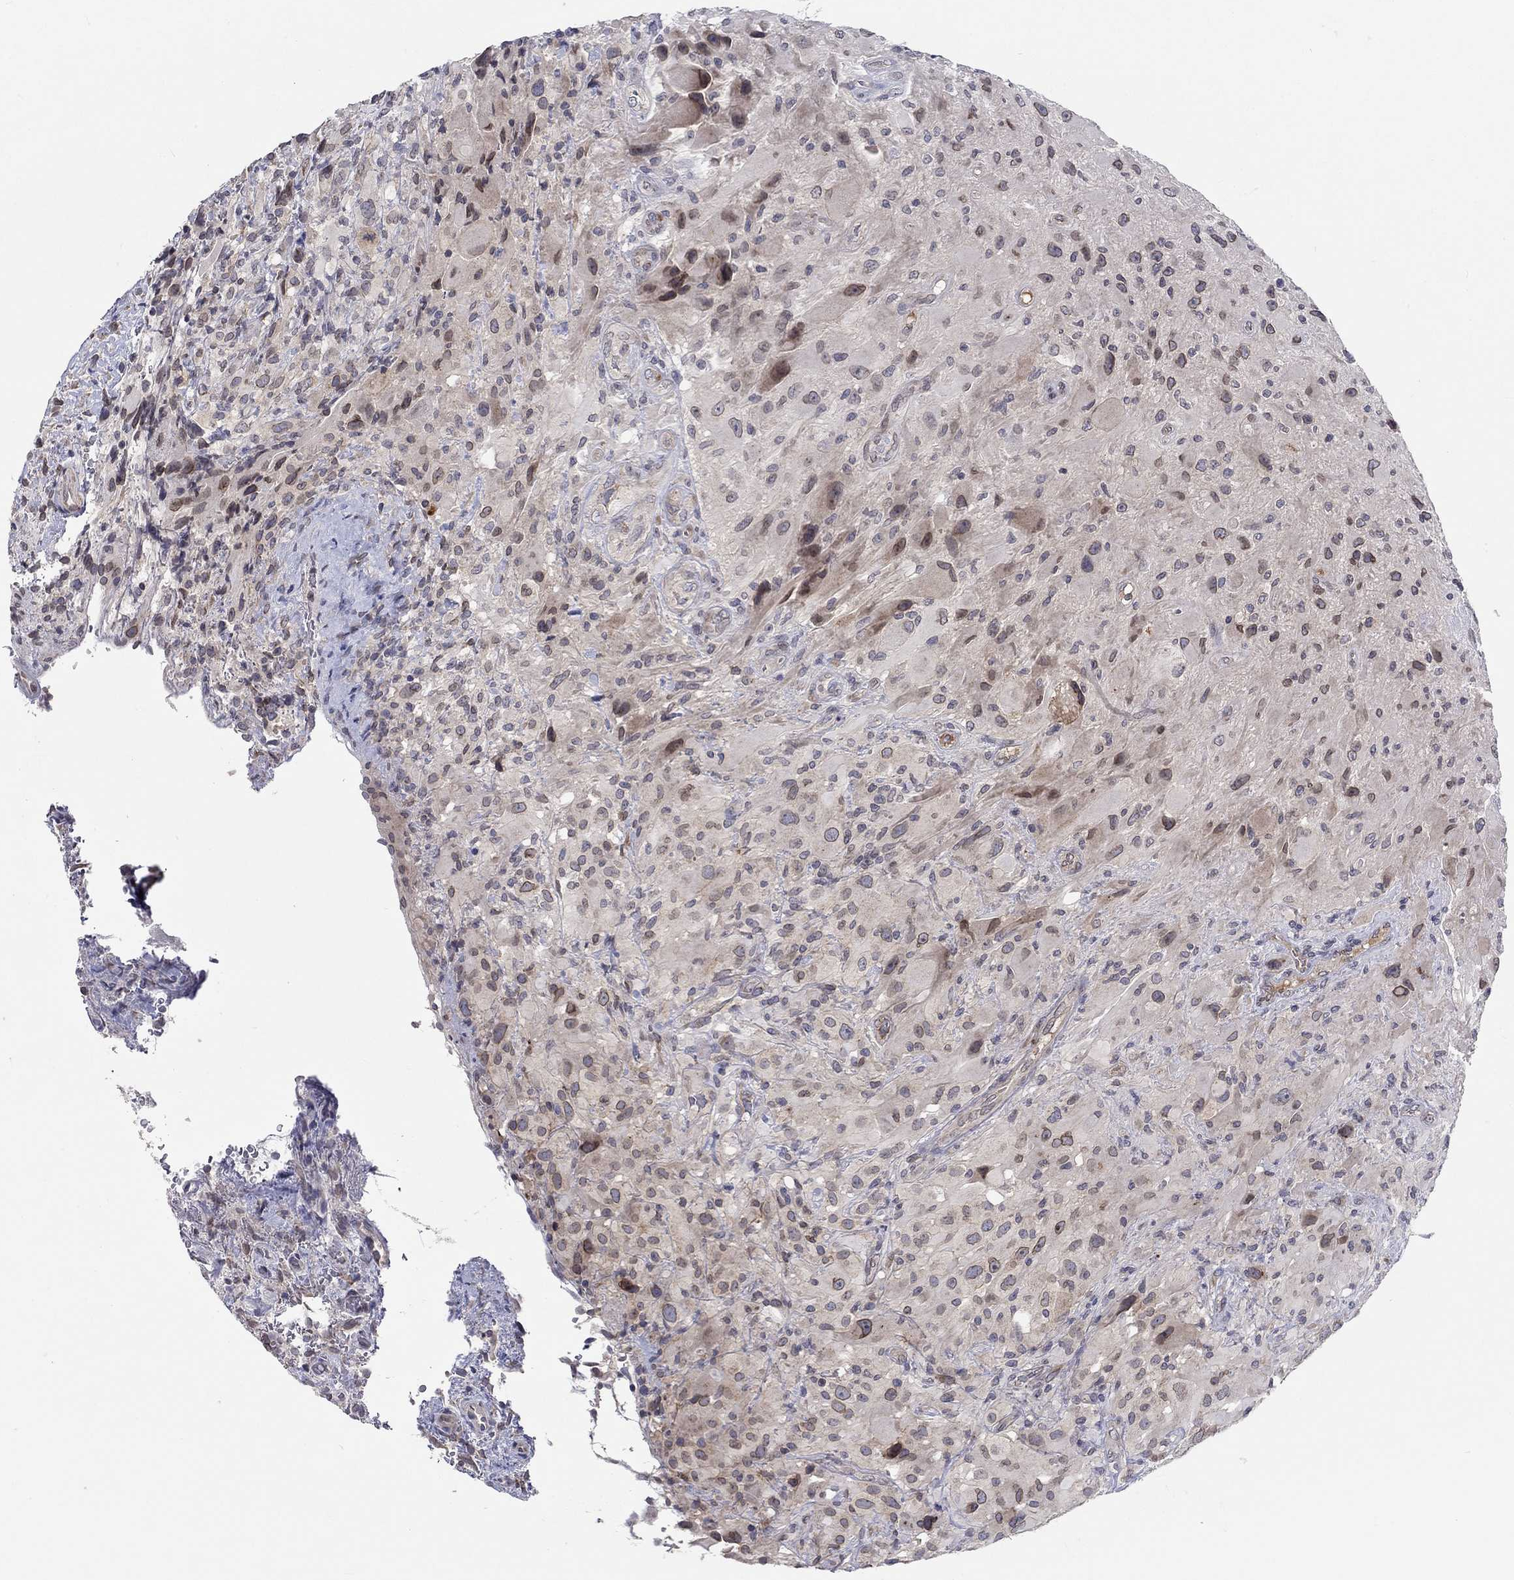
{"staining": {"intensity": "moderate", "quantity": "<25%", "location": "nuclear"}, "tissue": "glioma", "cell_type": "Tumor cells", "image_type": "cancer", "snomed": [{"axis": "morphology", "description": "Glioma, malignant, High grade"}, {"axis": "topography", "description": "Cerebral cortex"}], "caption": "The micrograph shows a brown stain indicating the presence of a protein in the nuclear of tumor cells in glioma. Using DAB (brown) and hematoxylin (blue) stains, captured at high magnification using brightfield microscopy.", "gene": "CETN3", "patient": {"sex": "male", "age": 35}}